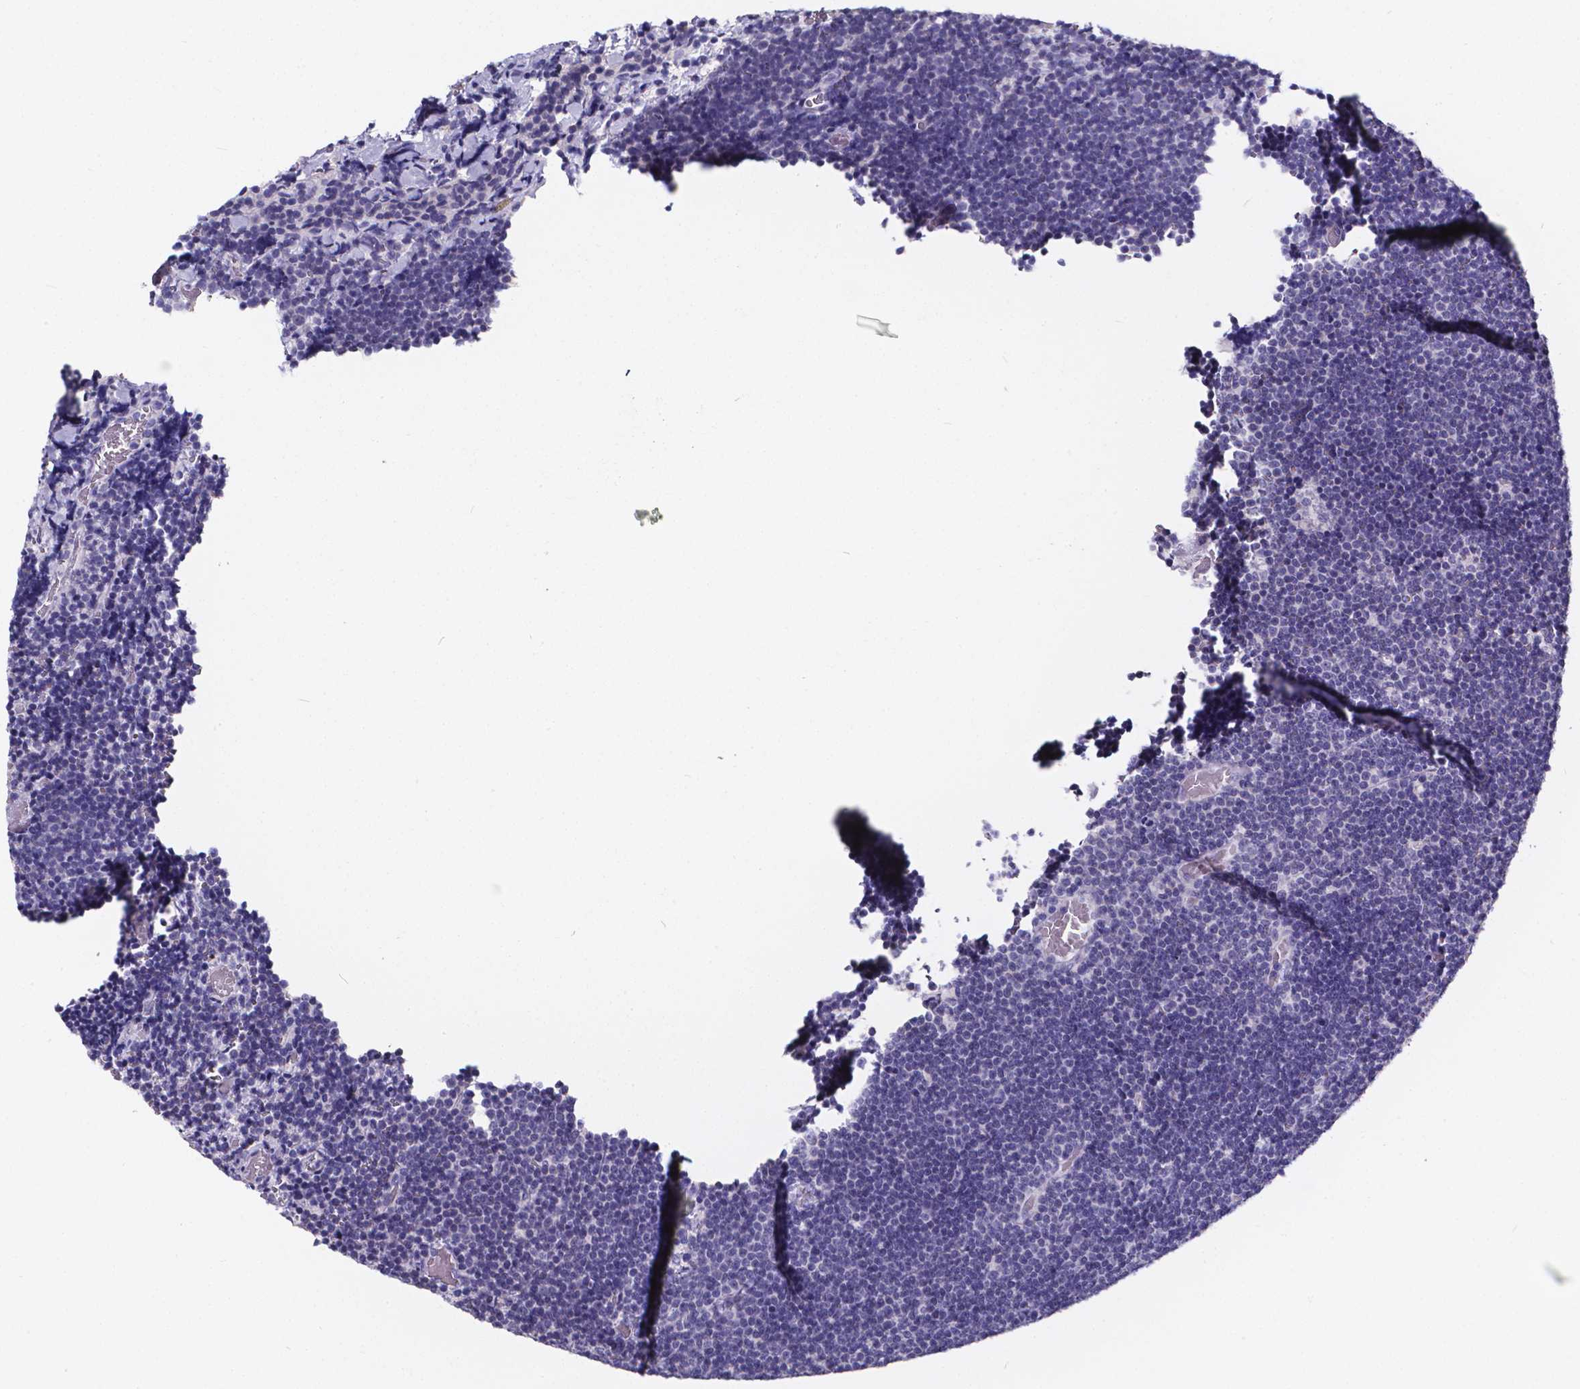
{"staining": {"intensity": "negative", "quantity": "none", "location": "none"}, "tissue": "lymphoma", "cell_type": "Tumor cells", "image_type": "cancer", "snomed": [{"axis": "morphology", "description": "Malignant lymphoma, non-Hodgkin's type, Low grade"}, {"axis": "topography", "description": "Brain"}], "caption": "A photomicrograph of human lymphoma is negative for staining in tumor cells.", "gene": "SPEF2", "patient": {"sex": "female", "age": 66}}